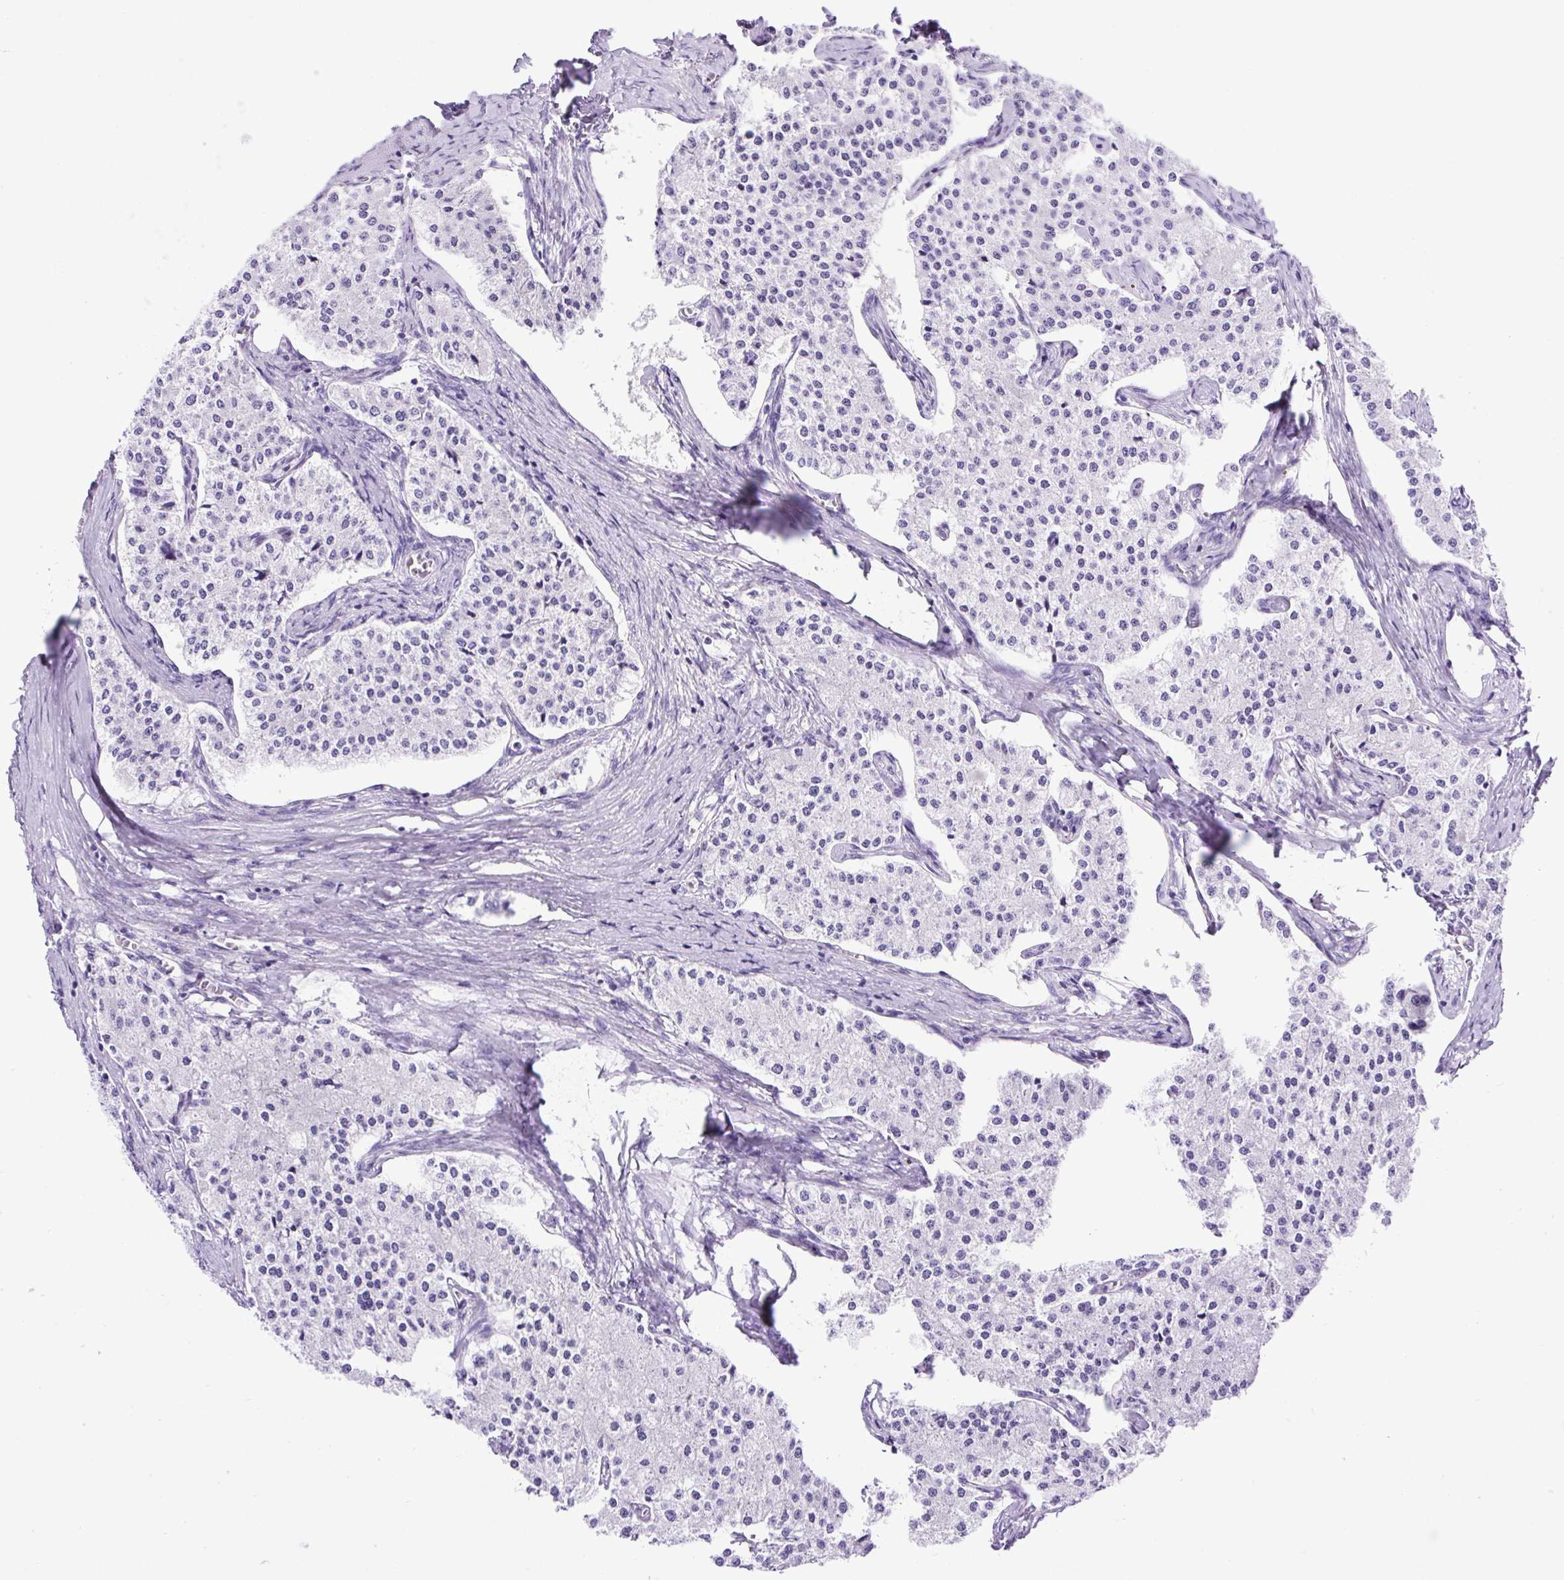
{"staining": {"intensity": "negative", "quantity": "none", "location": "none"}, "tissue": "carcinoid", "cell_type": "Tumor cells", "image_type": "cancer", "snomed": [{"axis": "morphology", "description": "Carcinoid, malignant, NOS"}, {"axis": "topography", "description": "Colon"}], "caption": "Immunohistochemistry of malignant carcinoid reveals no staining in tumor cells.", "gene": "PDIA2", "patient": {"sex": "female", "age": 52}}